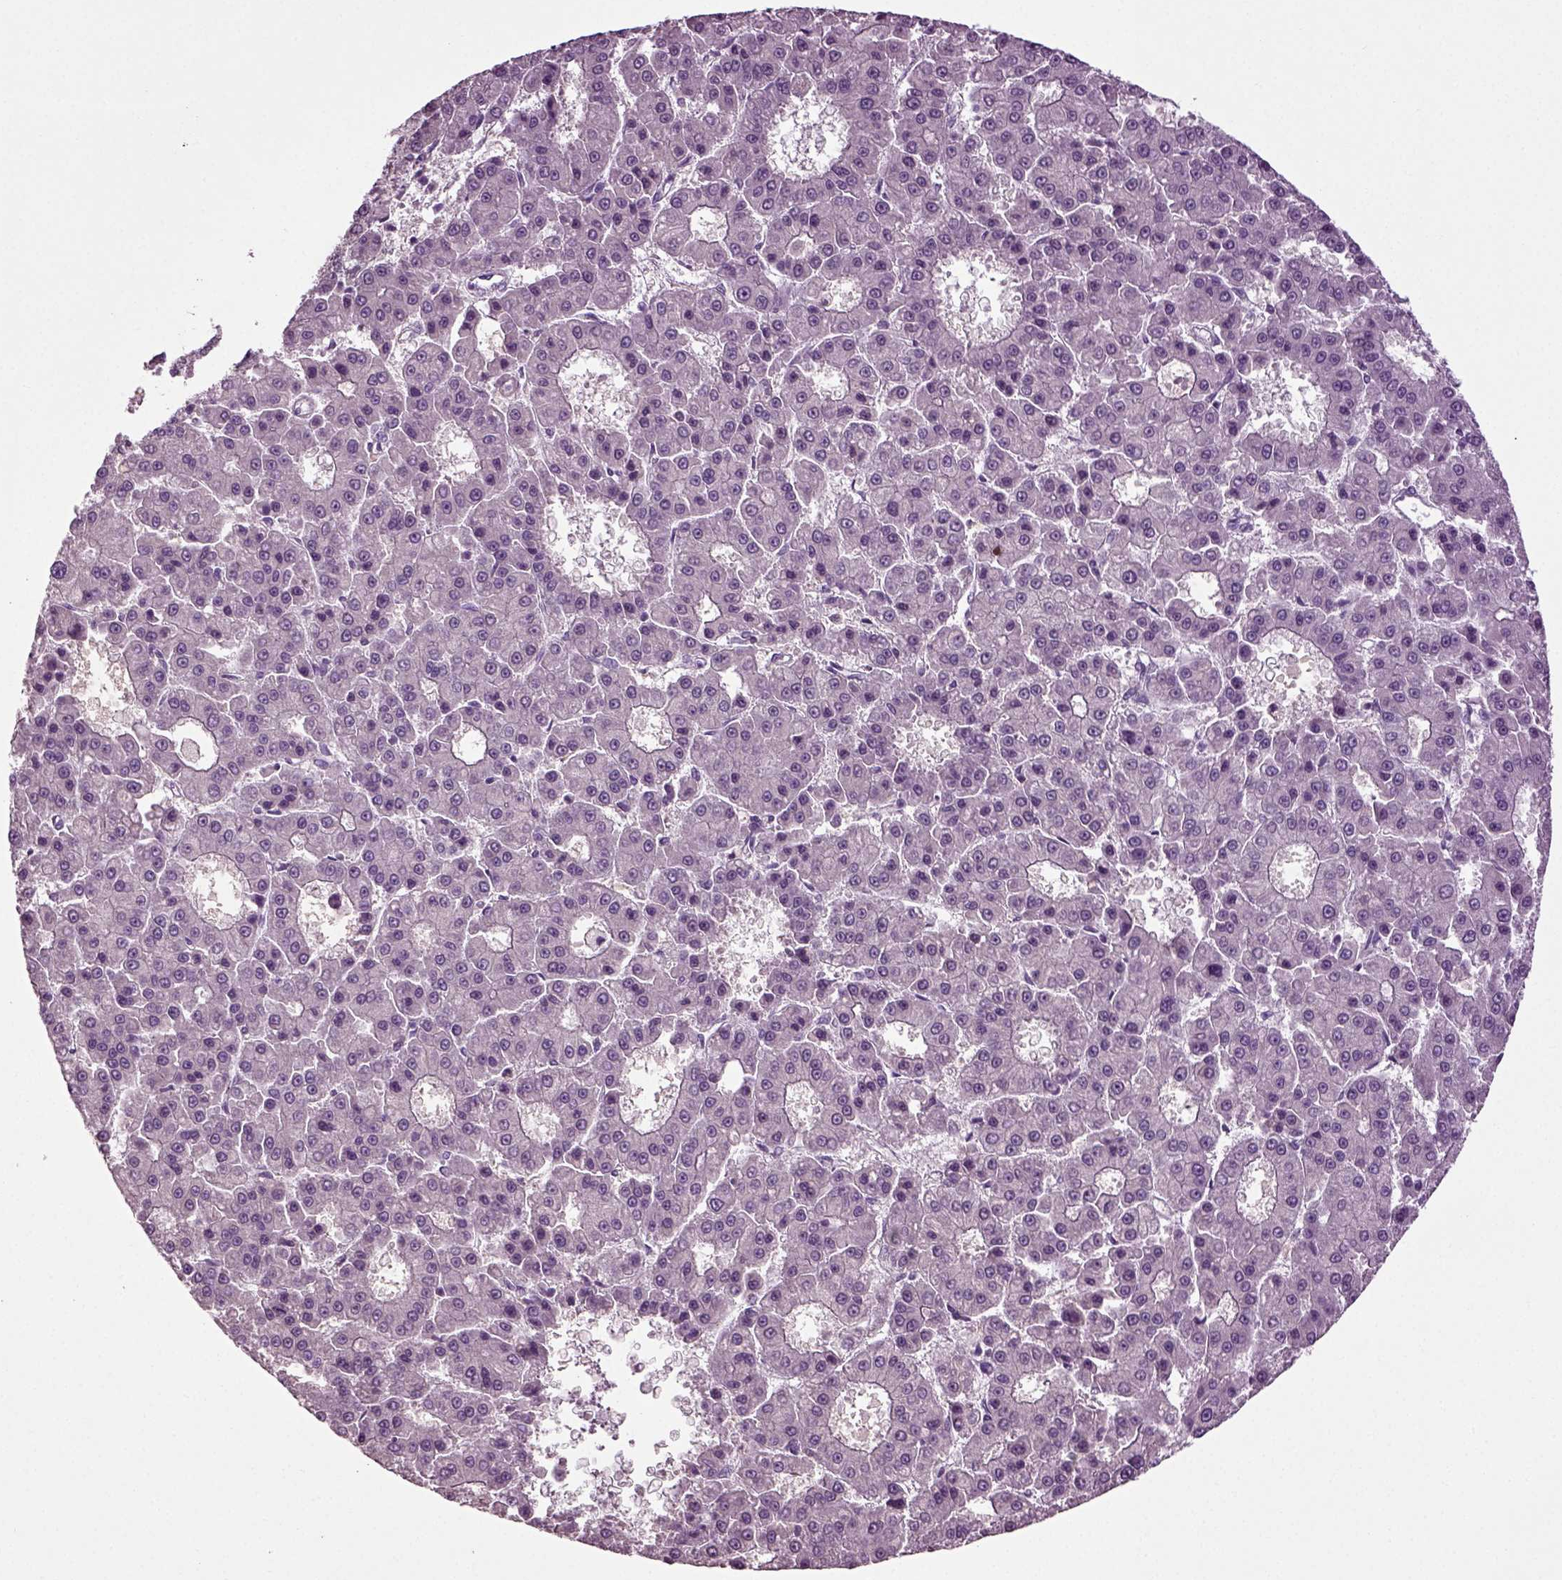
{"staining": {"intensity": "negative", "quantity": "none", "location": "none"}, "tissue": "liver cancer", "cell_type": "Tumor cells", "image_type": "cancer", "snomed": [{"axis": "morphology", "description": "Carcinoma, Hepatocellular, NOS"}, {"axis": "topography", "description": "Liver"}], "caption": "This is an immunohistochemistry (IHC) image of human hepatocellular carcinoma (liver). There is no expression in tumor cells.", "gene": "DEFB118", "patient": {"sex": "male", "age": 70}}